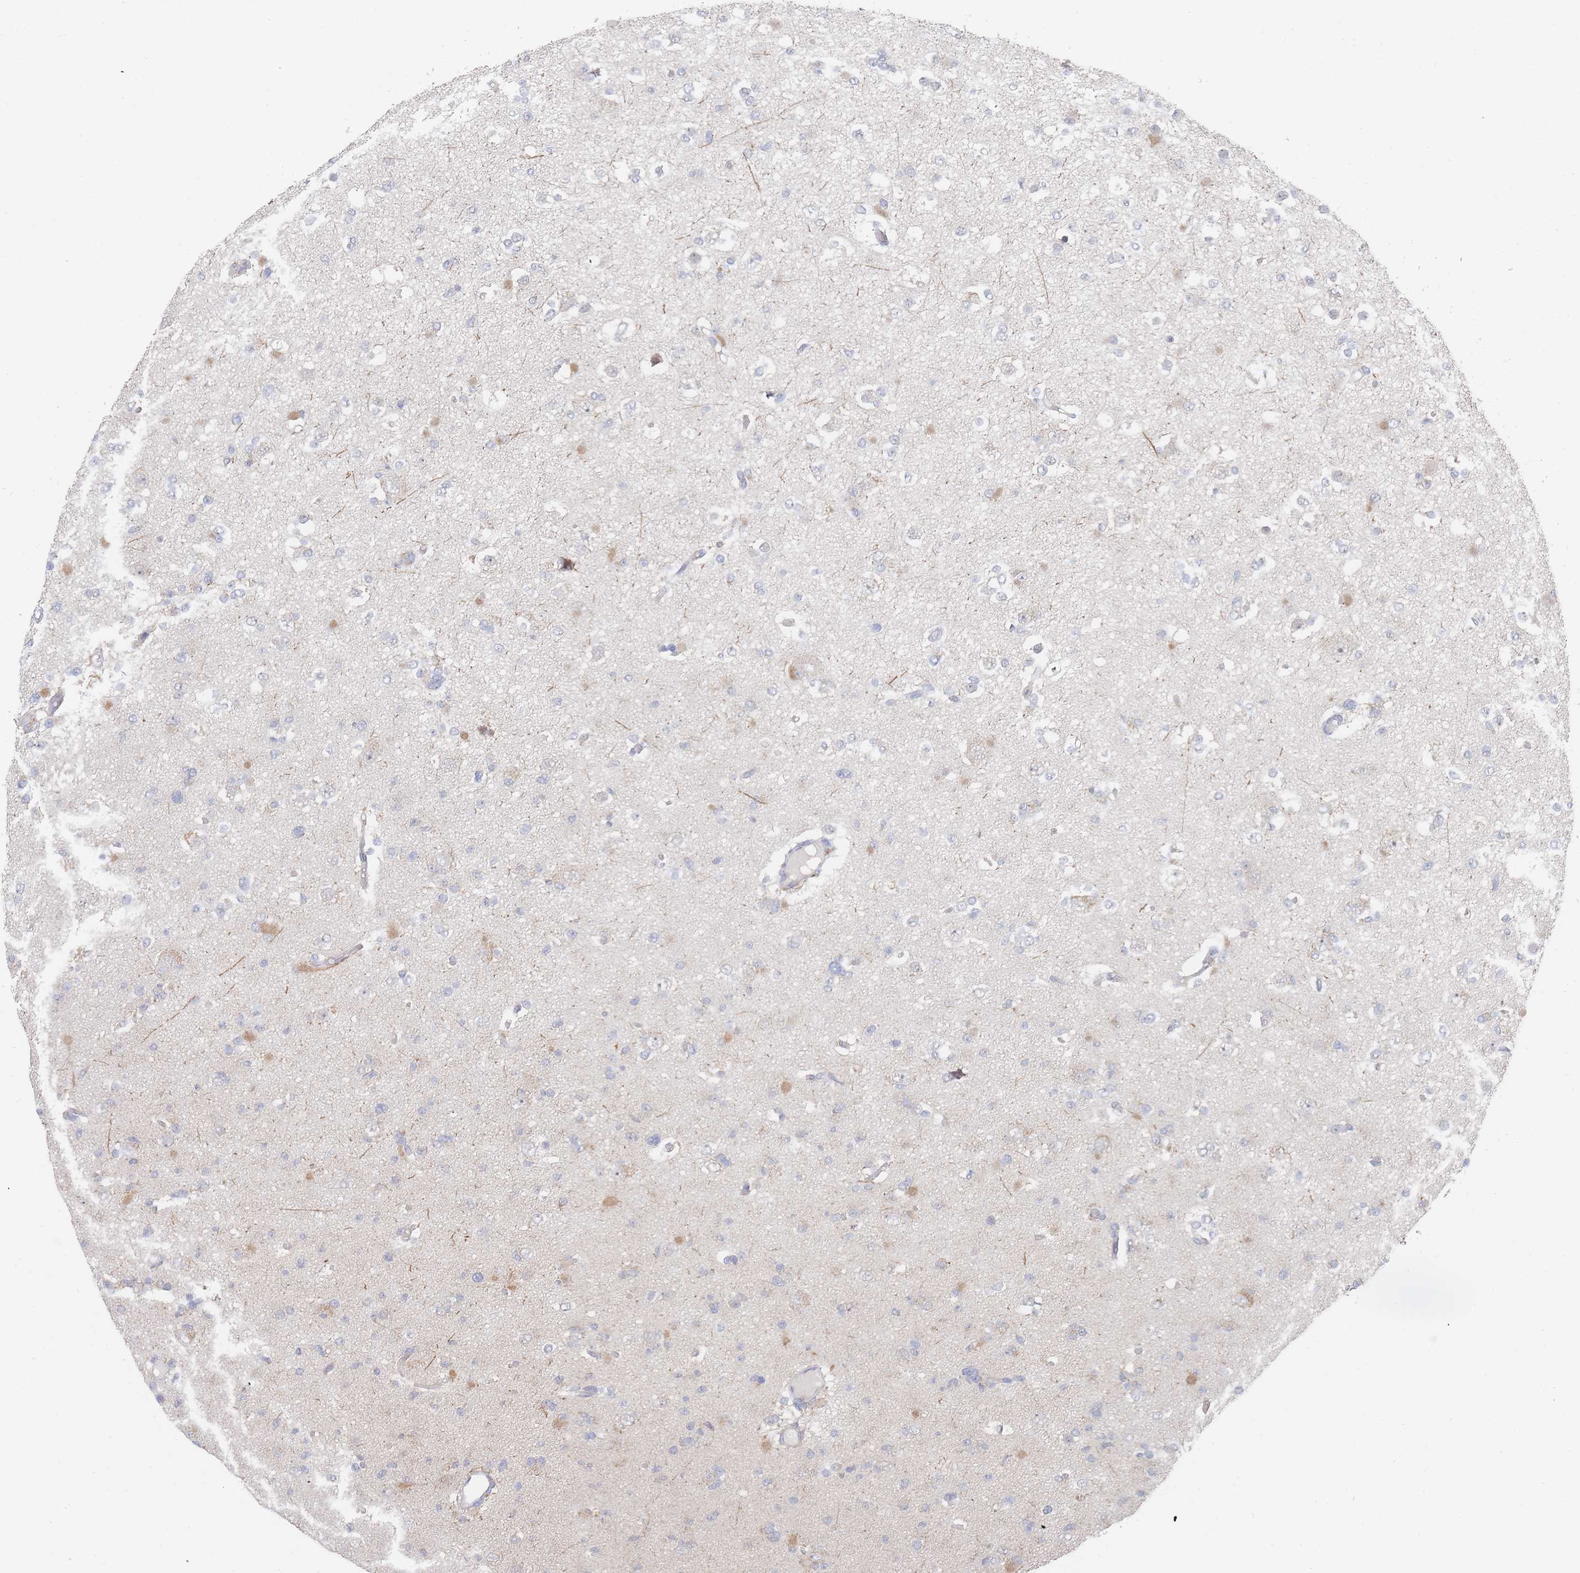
{"staining": {"intensity": "negative", "quantity": "none", "location": "none"}, "tissue": "glioma", "cell_type": "Tumor cells", "image_type": "cancer", "snomed": [{"axis": "morphology", "description": "Glioma, malignant, Low grade"}, {"axis": "topography", "description": "Brain"}], "caption": "The immunohistochemistry (IHC) image has no significant expression in tumor cells of malignant glioma (low-grade) tissue. (Stains: DAB immunohistochemistry (IHC) with hematoxylin counter stain, Microscopy: brightfield microscopy at high magnification).", "gene": "PPP6C", "patient": {"sex": "female", "age": 22}}